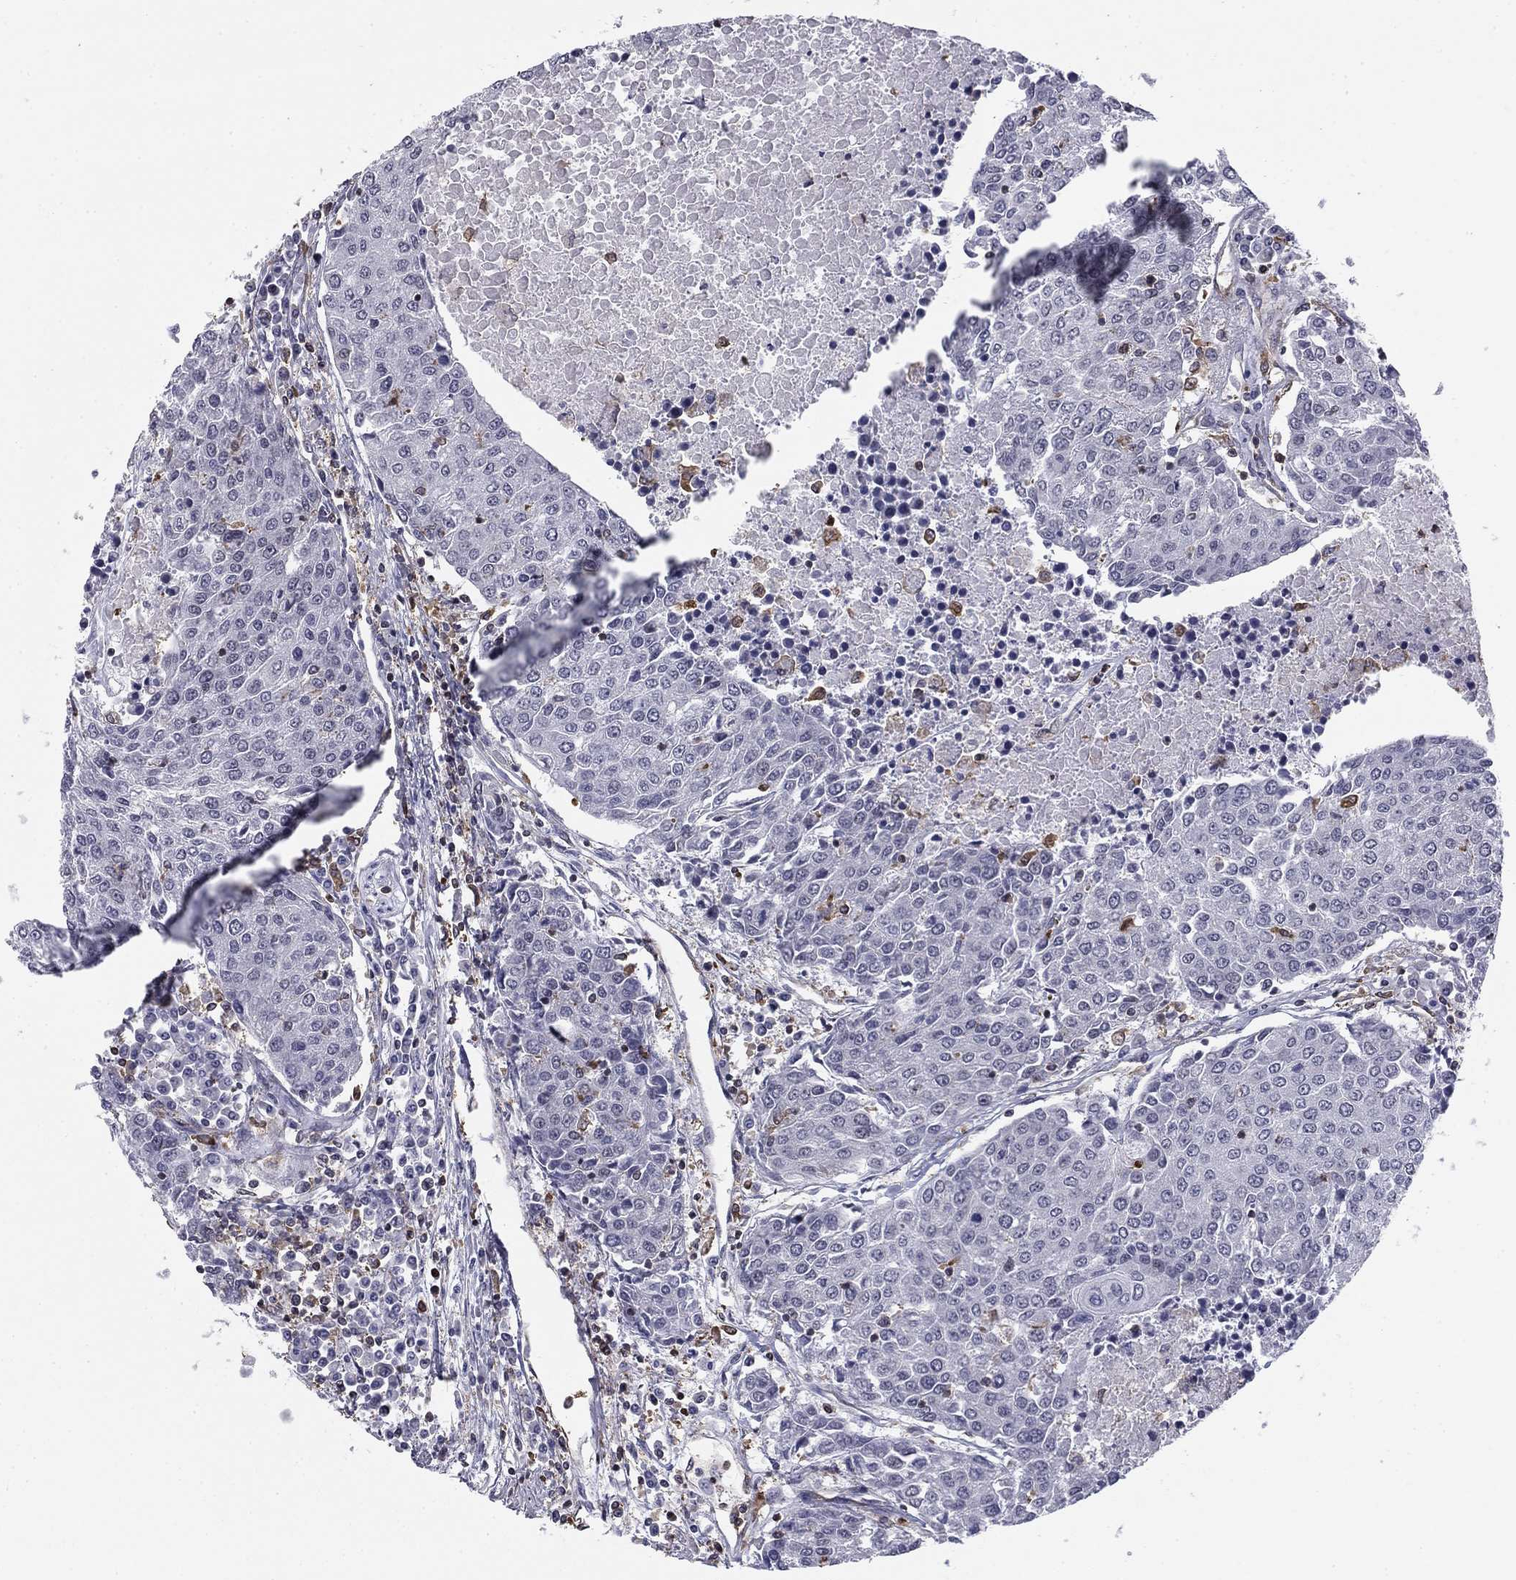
{"staining": {"intensity": "negative", "quantity": "none", "location": "none"}, "tissue": "urothelial cancer", "cell_type": "Tumor cells", "image_type": "cancer", "snomed": [{"axis": "morphology", "description": "Urothelial carcinoma, High grade"}, {"axis": "topography", "description": "Urinary bladder"}], "caption": "DAB (3,3'-diaminobenzidine) immunohistochemical staining of urothelial carcinoma (high-grade) exhibits no significant expression in tumor cells. Brightfield microscopy of immunohistochemistry stained with DAB (3,3'-diaminobenzidine) (brown) and hematoxylin (blue), captured at high magnification.", "gene": "PLCB2", "patient": {"sex": "female", "age": 85}}